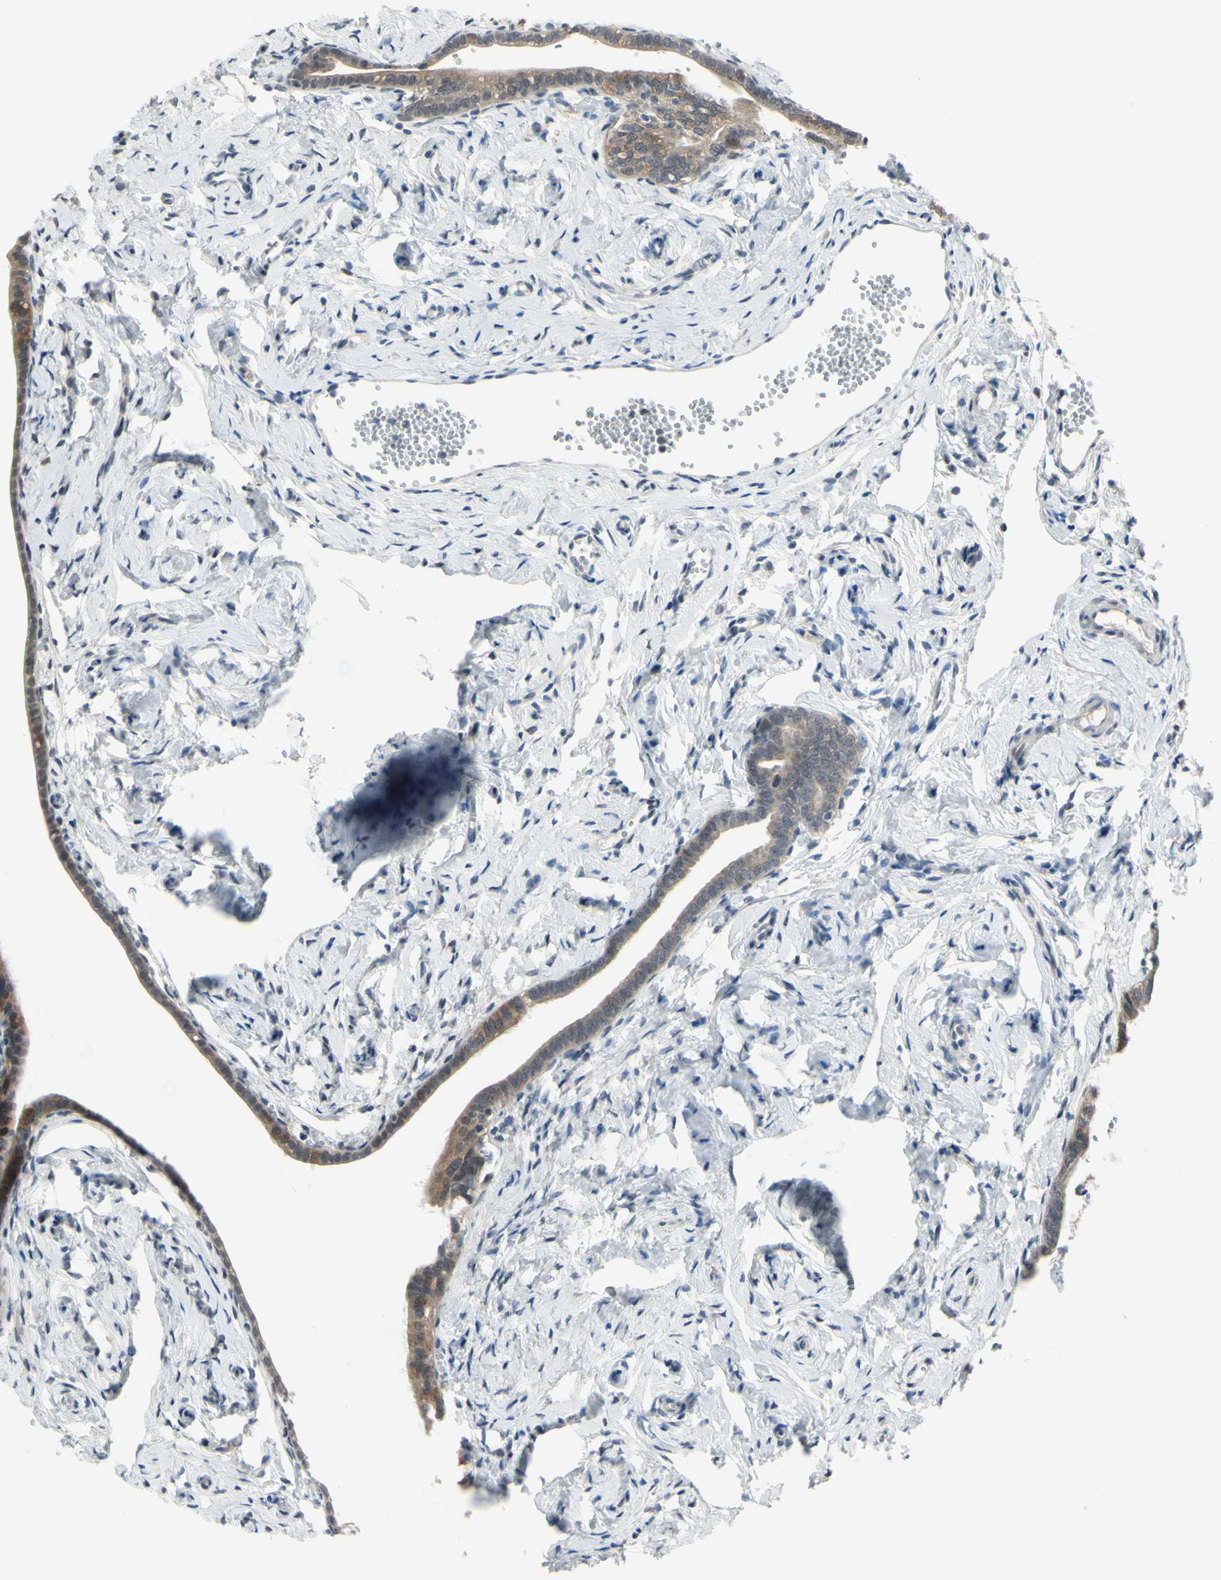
{"staining": {"intensity": "moderate", "quantity": ">75%", "location": "cytoplasmic/membranous"}, "tissue": "fallopian tube", "cell_type": "Glandular cells", "image_type": "normal", "snomed": [{"axis": "morphology", "description": "Normal tissue, NOS"}, {"axis": "topography", "description": "Fallopian tube"}], "caption": "This is an image of immunohistochemistry (IHC) staining of normal fallopian tube, which shows moderate expression in the cytoplasmic/membranous of glandular cells.", "gene": "HSPA4", "patient": {"sex": "female", "age": 71}}